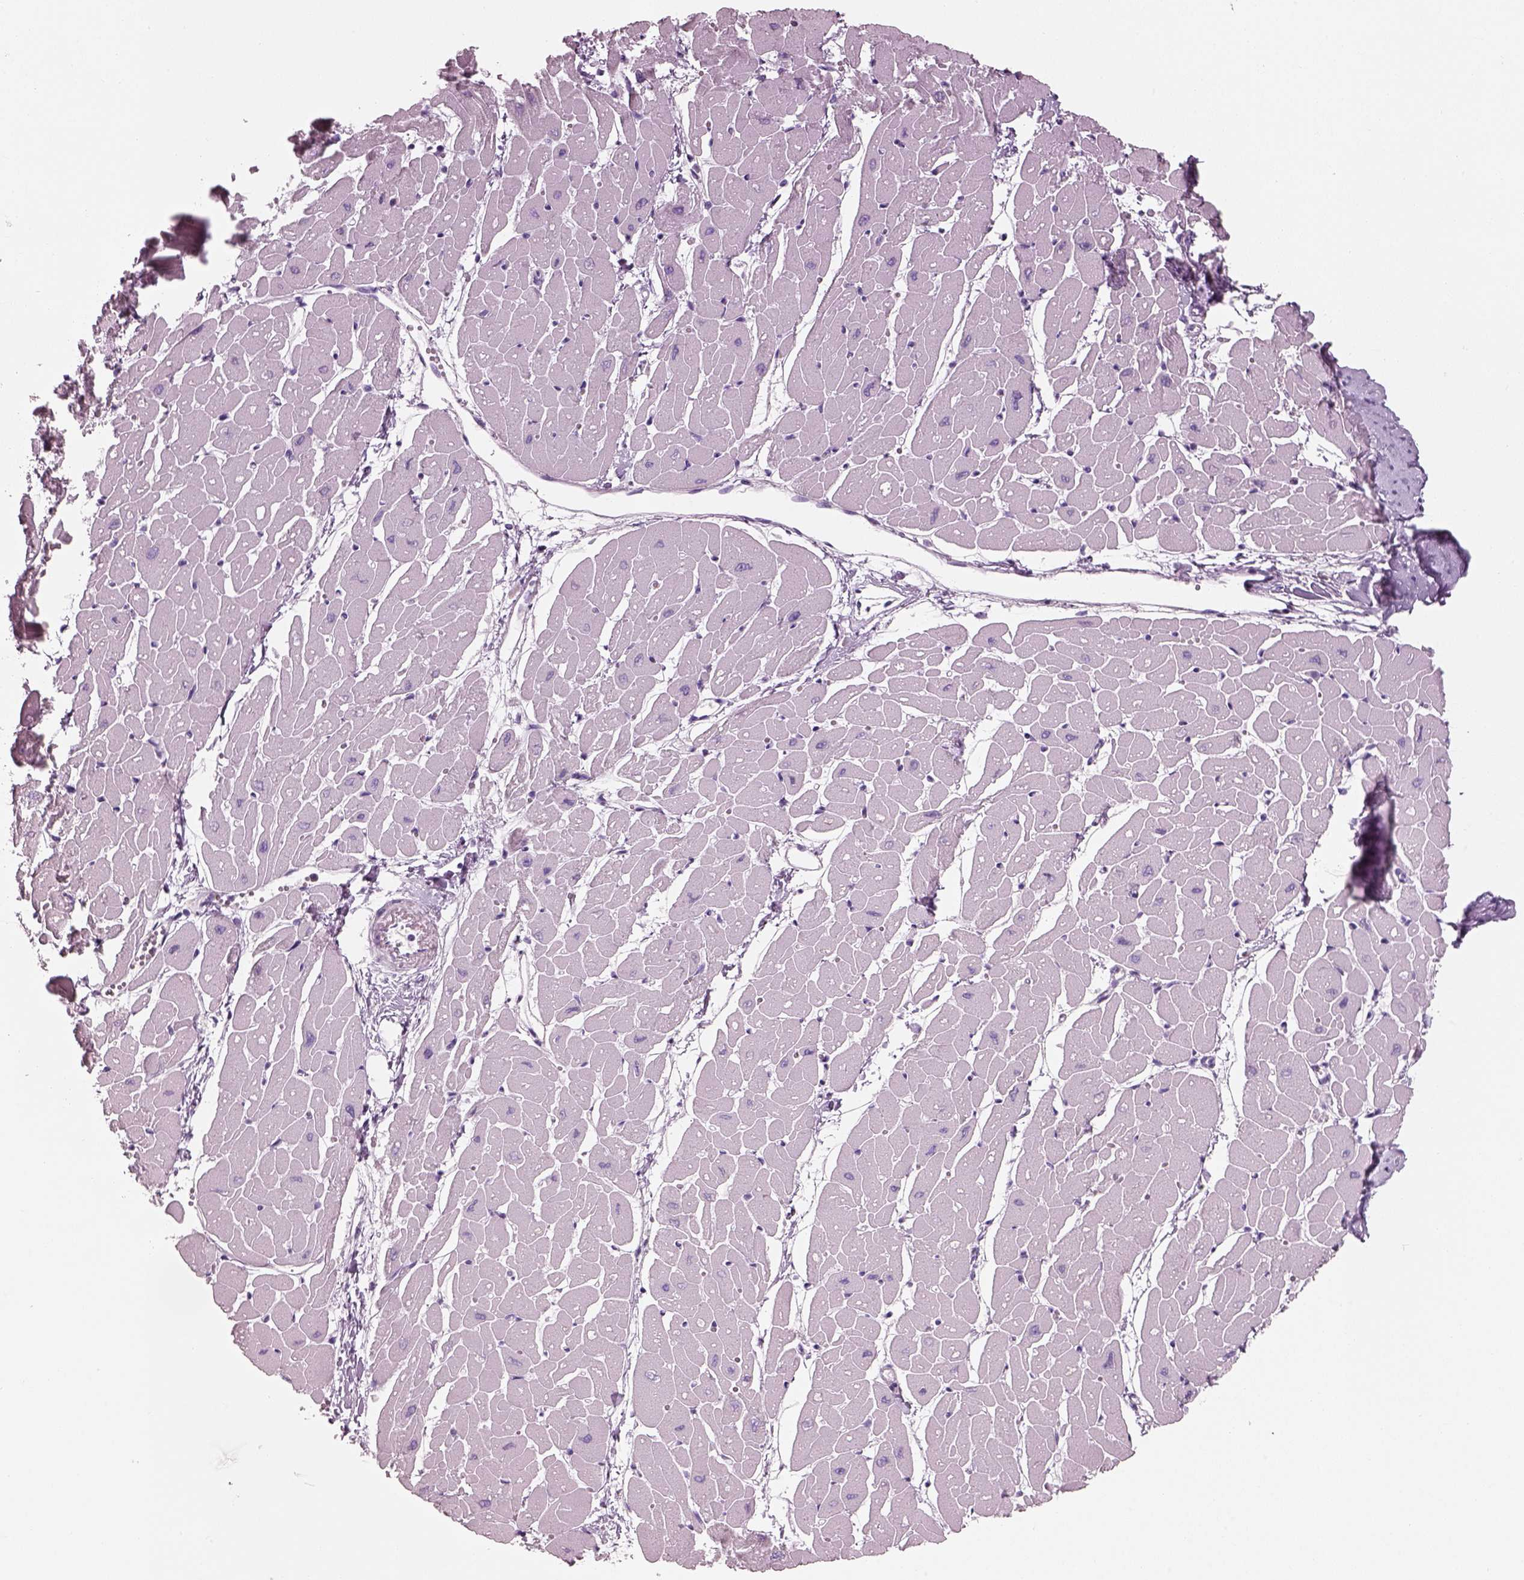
{"staining": {"intensity": "negative", "quantity": "none", "location": "none"}, "tissue": "heart muscle", "cell_type": "Cardiomyocytes", "image_type": "normal", "snomed": [{"axis": "morphology", "description": "Normal tissue, NOS"}, {"axis": "topography", "description": "Heart"}], "caption": "Immunohistochemistry photomicrograph of normal heart muscle stained for a protein (brown), which reveals no staining in cardiomyocytes.", "gene": "SLC27A2", "patient": {"sex": "male", "age": 57}}